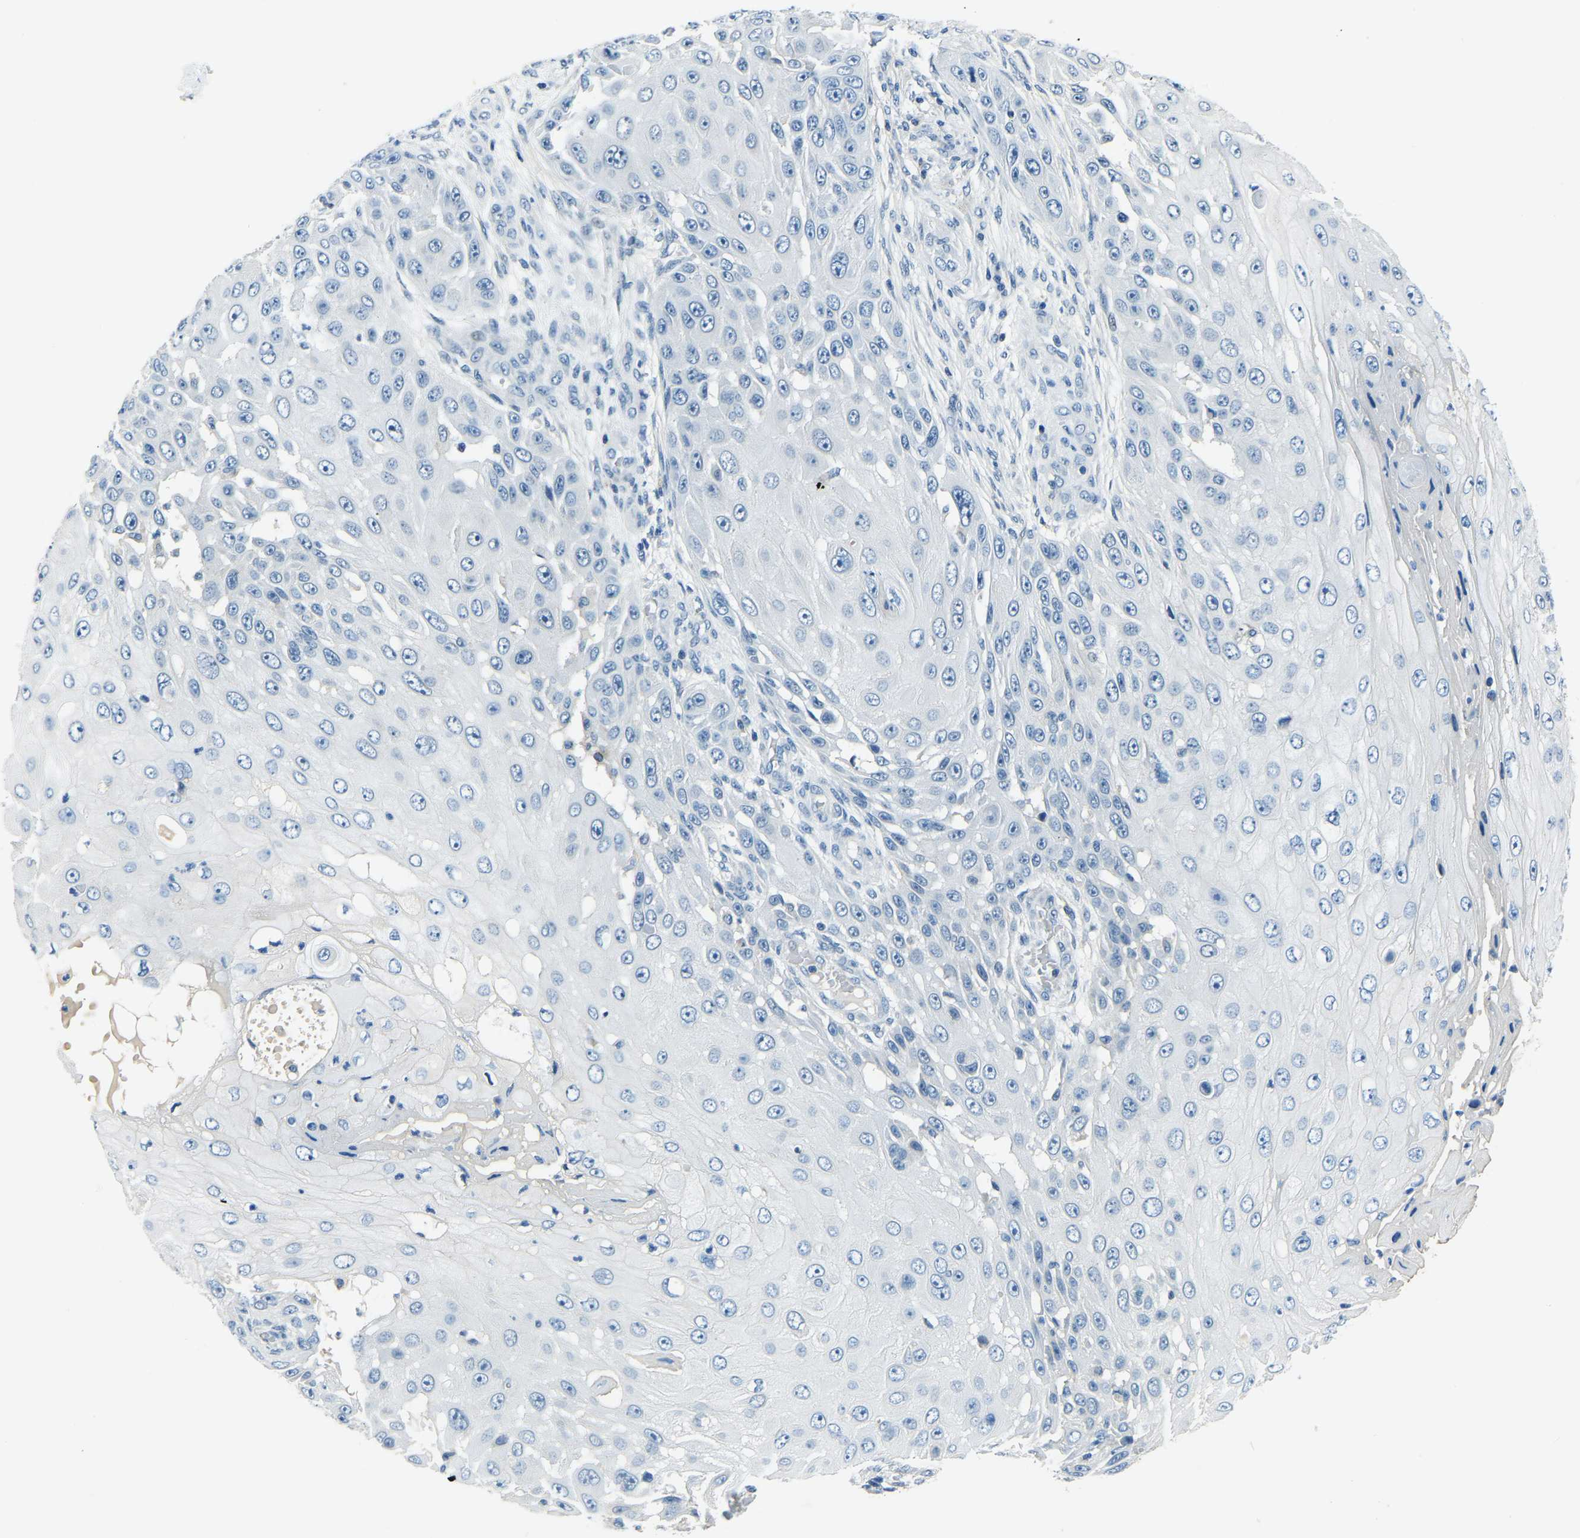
{"staining": {"intensity": "negative", "quantity": "none", "location": "none"}, "tissue": "skin cancer", "cell_type": "Tumor cells", "image_type": "cancer", "snomed": [{"axis": "morphology", "description": "Squamous cell carcinoma, NOS"}, {"axis": "topography", "description": "Skin"}], "caption": "High power microscopy micrograph of an immunohistochemistry micrograph of skin cancer, revealing no significant positivity in tumor cells.", "gene": "XIRP1", "patient": {"sex": "female", "age": 44}}